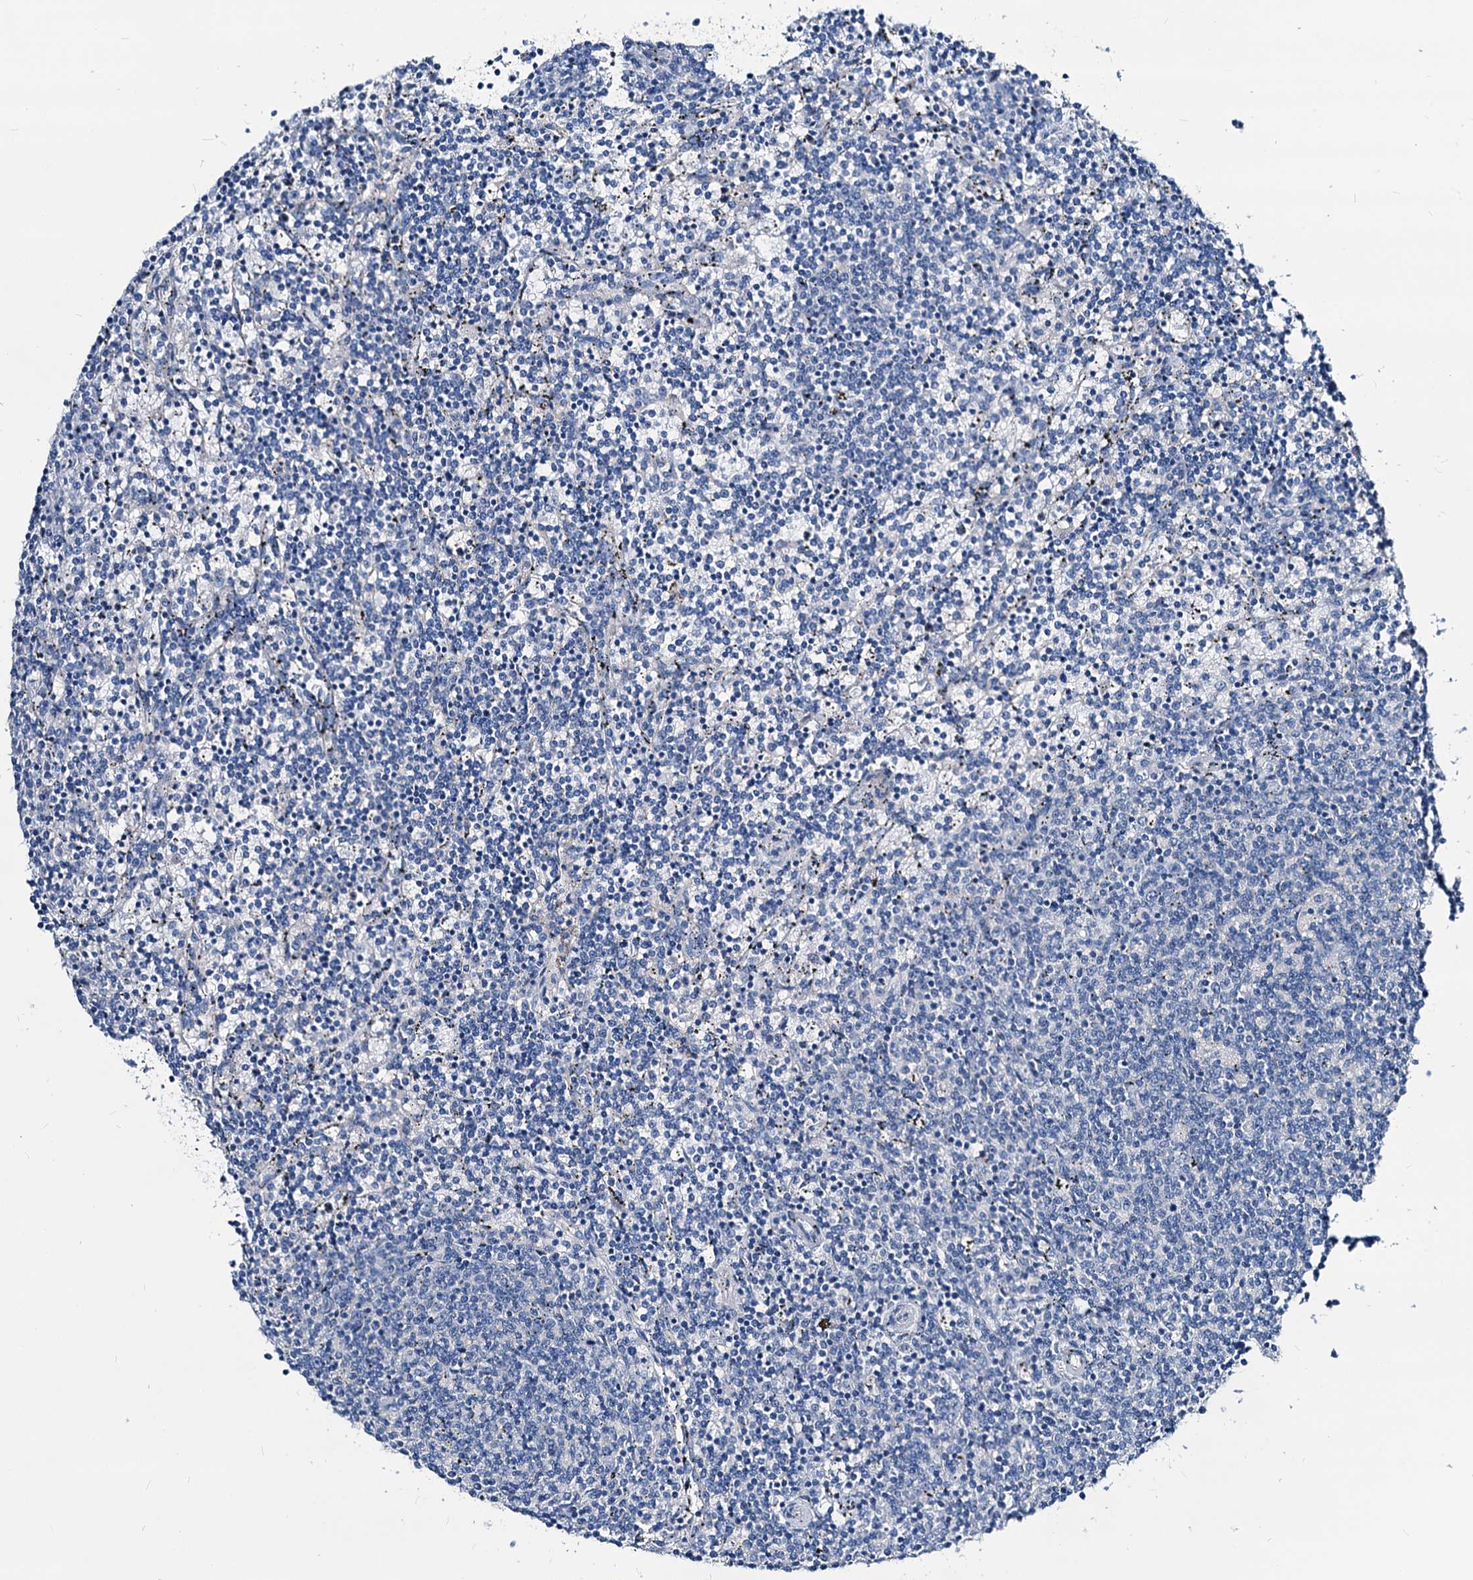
{"staining": {"intensity": "negative", "quantity": "none", "location": "none"}, "tissue": "lymphoma", "cell_type": "Tumor cells", "image_type": "cancer", "snomed": [{"axis": "morphology", "description": "Malignant lymphoma, non-Hodgkin's type, Low grade"}, {"axis": "topography", "description": "Spleen"}], "caption": "Lymphoma was stained to show a protein in brown. There is no significant positivity in tumor cells. The staining was performed using DAB to visualize the protein expression in brown, while the nuclei were stained in blue with hematoxylin (Magnification: 20x).", "gene": "DYDC2", "patient": {"sex": "female", "age": 50}}